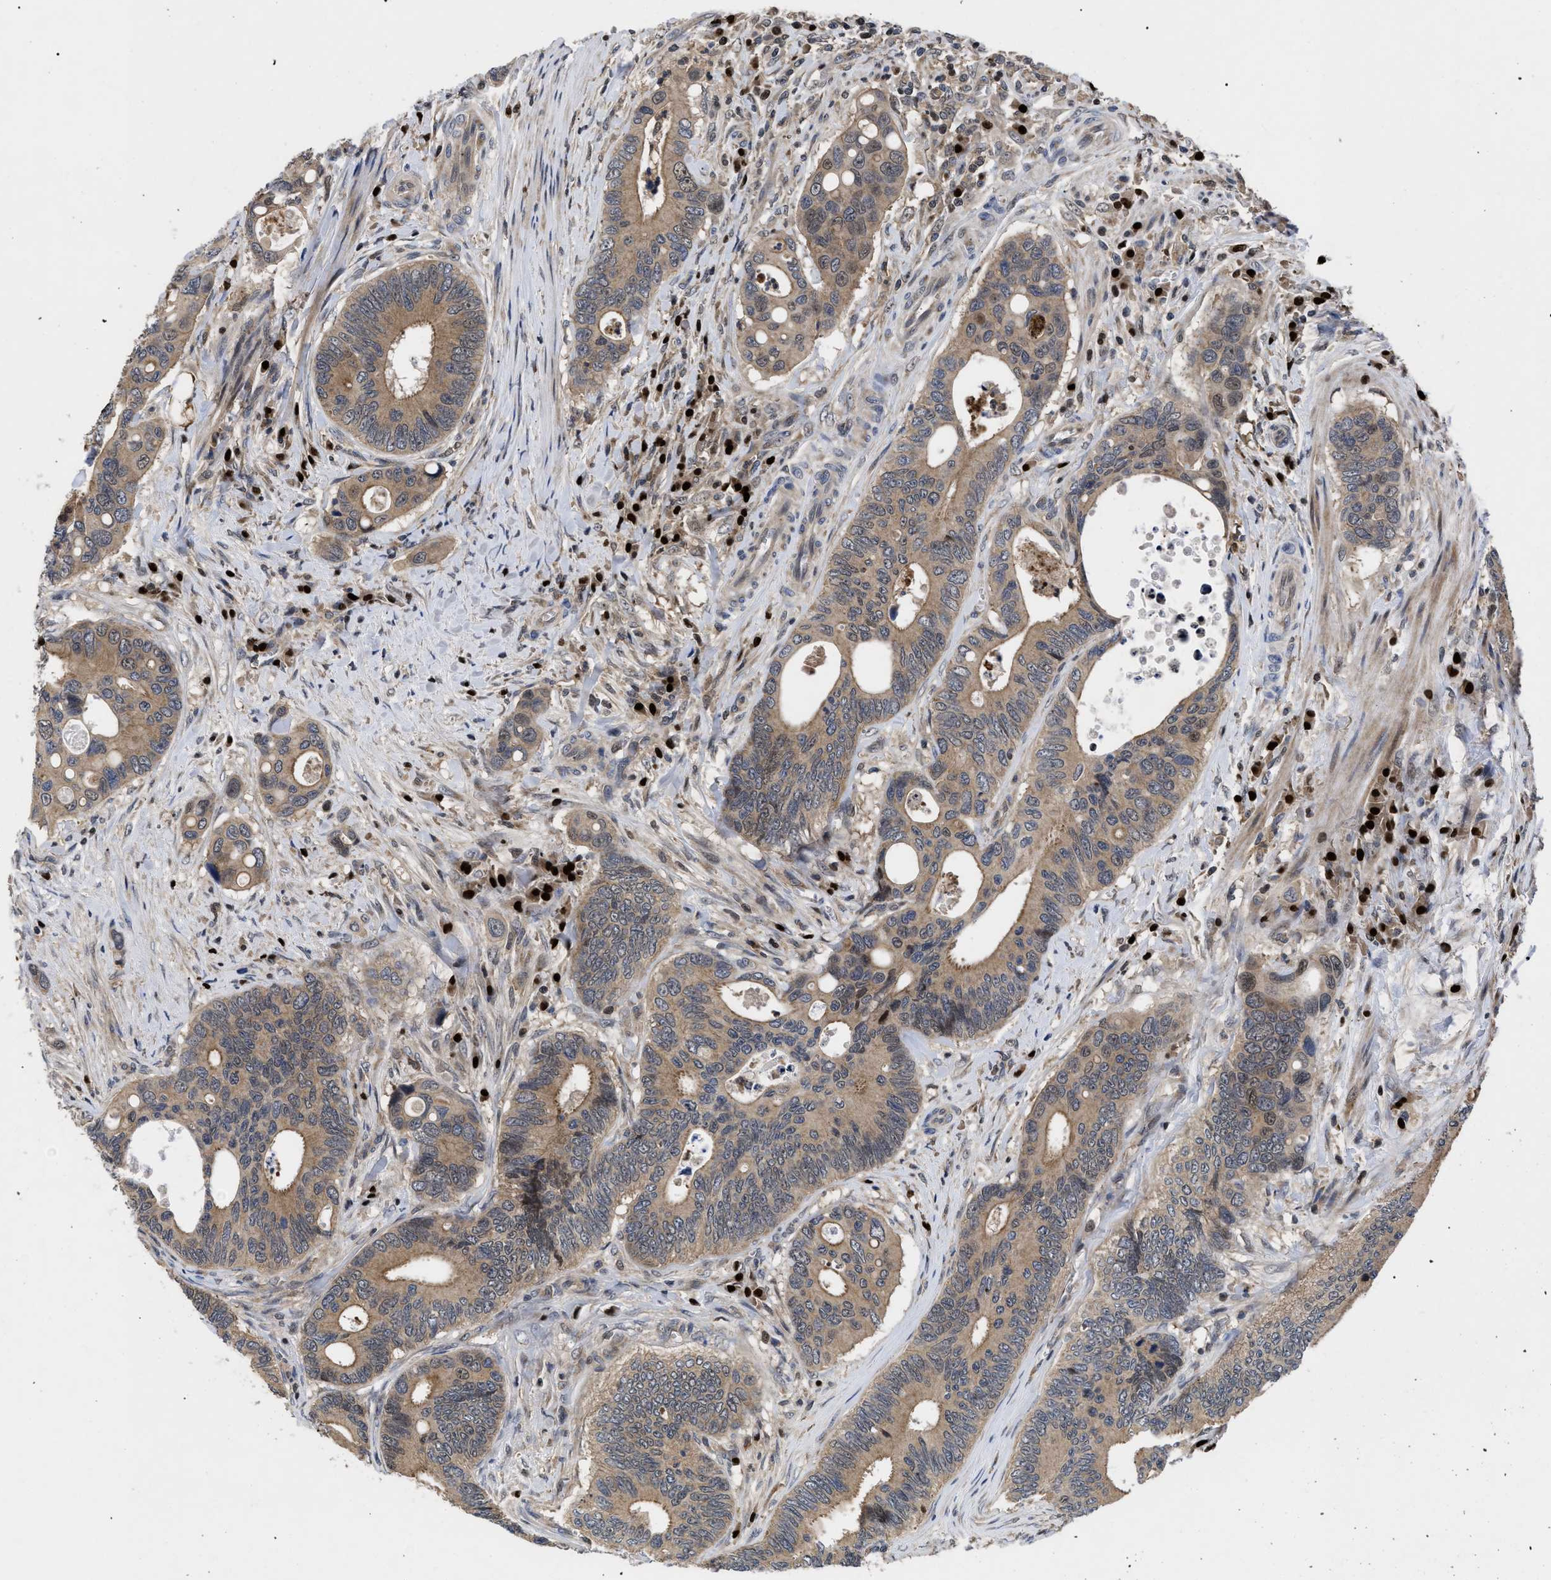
{"staining": {"intensity": "moderate", "quantity": ">75%", "location": "cytoplasmic/membranous"}, "tissue": "colorectal cancer", "cell_type": "Tumor cells", "image_type": "cancer", "snomed": [{"axis": "morphology", "description": "Inflammation, NOS"}, {"axis": "morphology", "description": "Adenocarcinoma, NOS"}, {"axis": "topography", "description": "Colon"}], "caption": "Brown immunohistochemical staining in human colorectal cancer shows moderate cytoplasmic/membranous positivity in approximately >75% of tumor cells.", "gene": "FAM200A", "patient": {"sex": "male", "age": 72}}